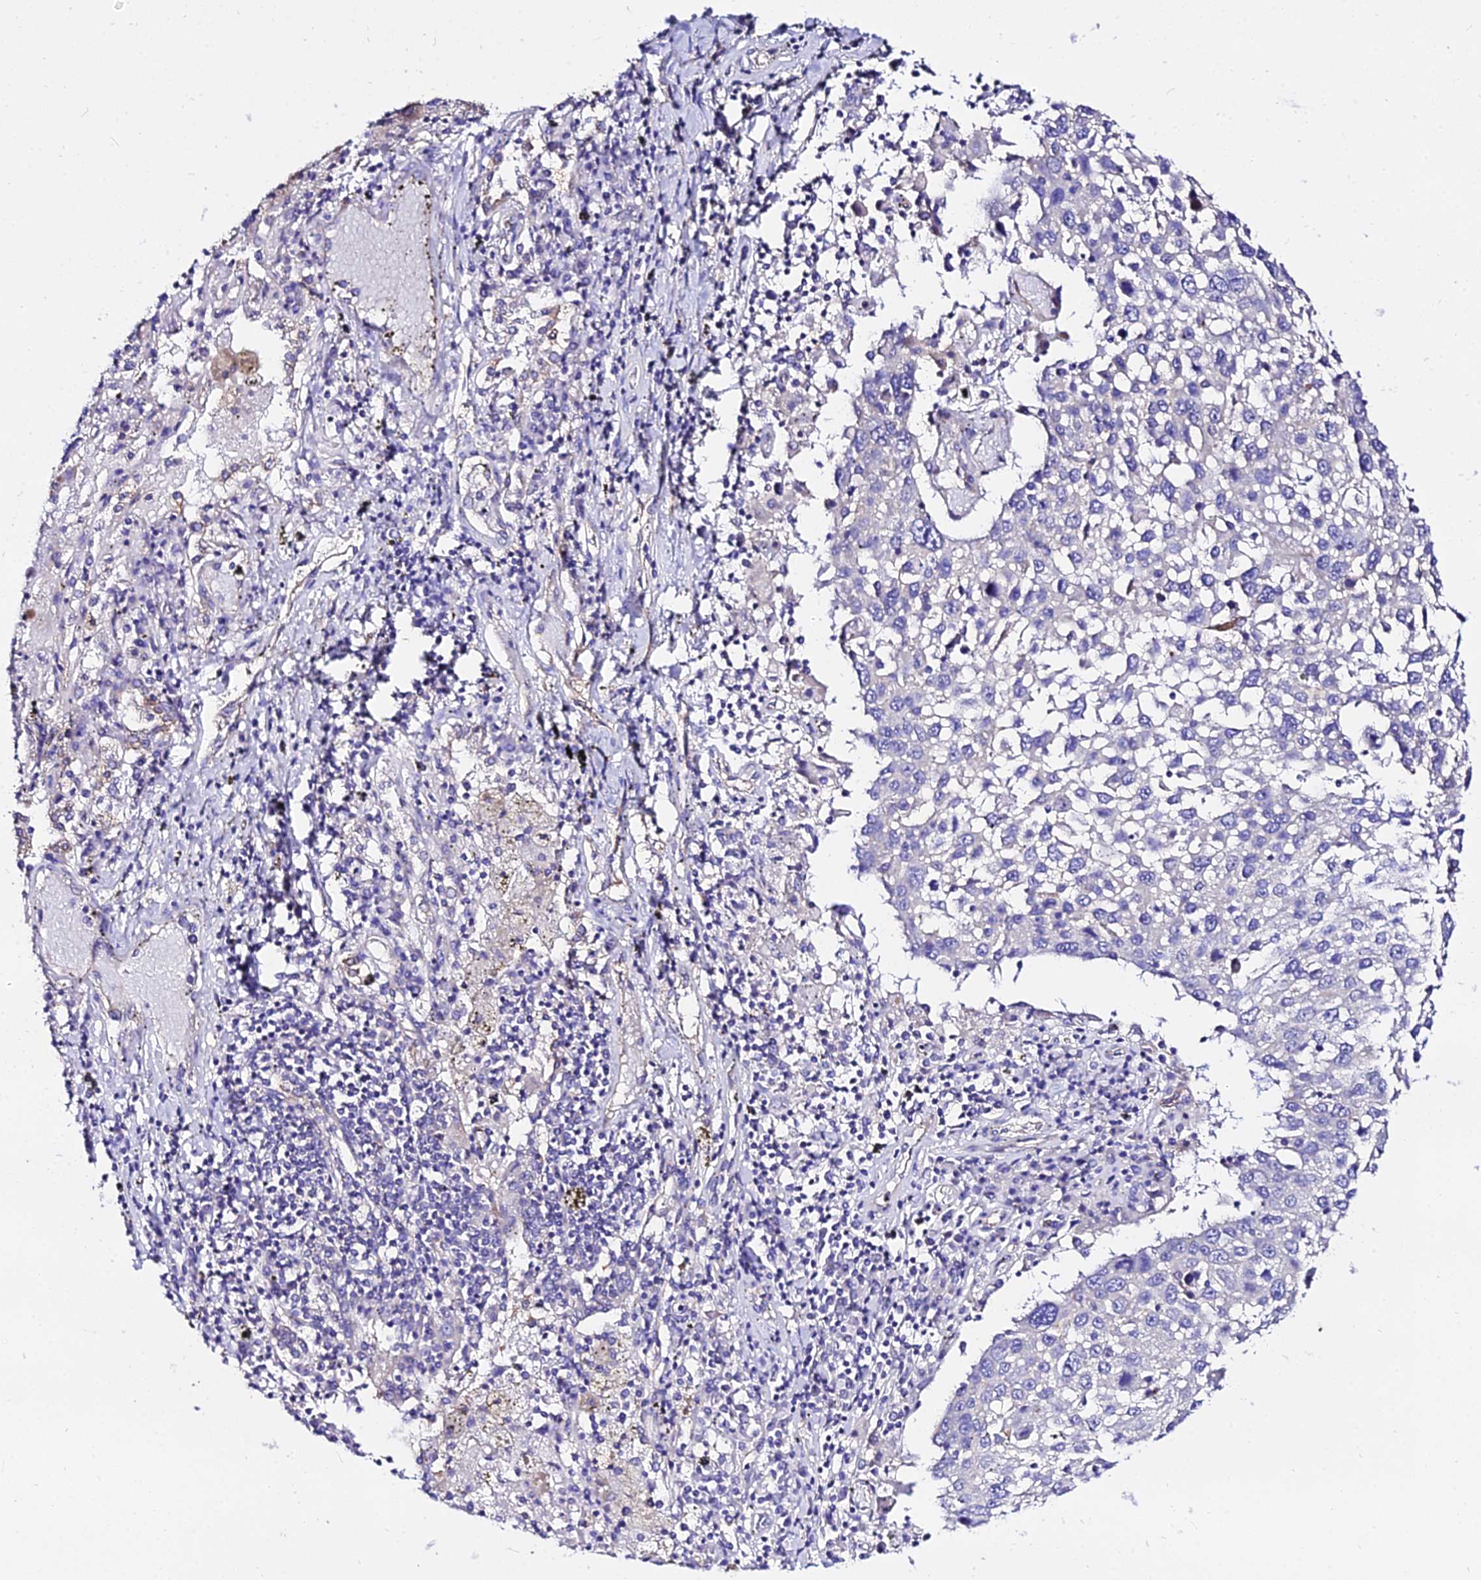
{"staining": {"intensity": "negative", "quantity": "none", "location": "none"}, "tissue": "lung cancer", "cell_type": "Tumor cells", "image_type": "cancer", "snomed": [{"axis": "morphology", "description": "Squamous cell carcinoma, NOS"}, {"axis": "topography", "description": "Lung"}], "caption": "High power microscopy photomicrograph of an IHC photomicrograph of lung squamous cell carcinoma, revealing no significant positivity in tumor cells.", "gene": "DAW1", "patient": {"sex": "male", "age": 65}}